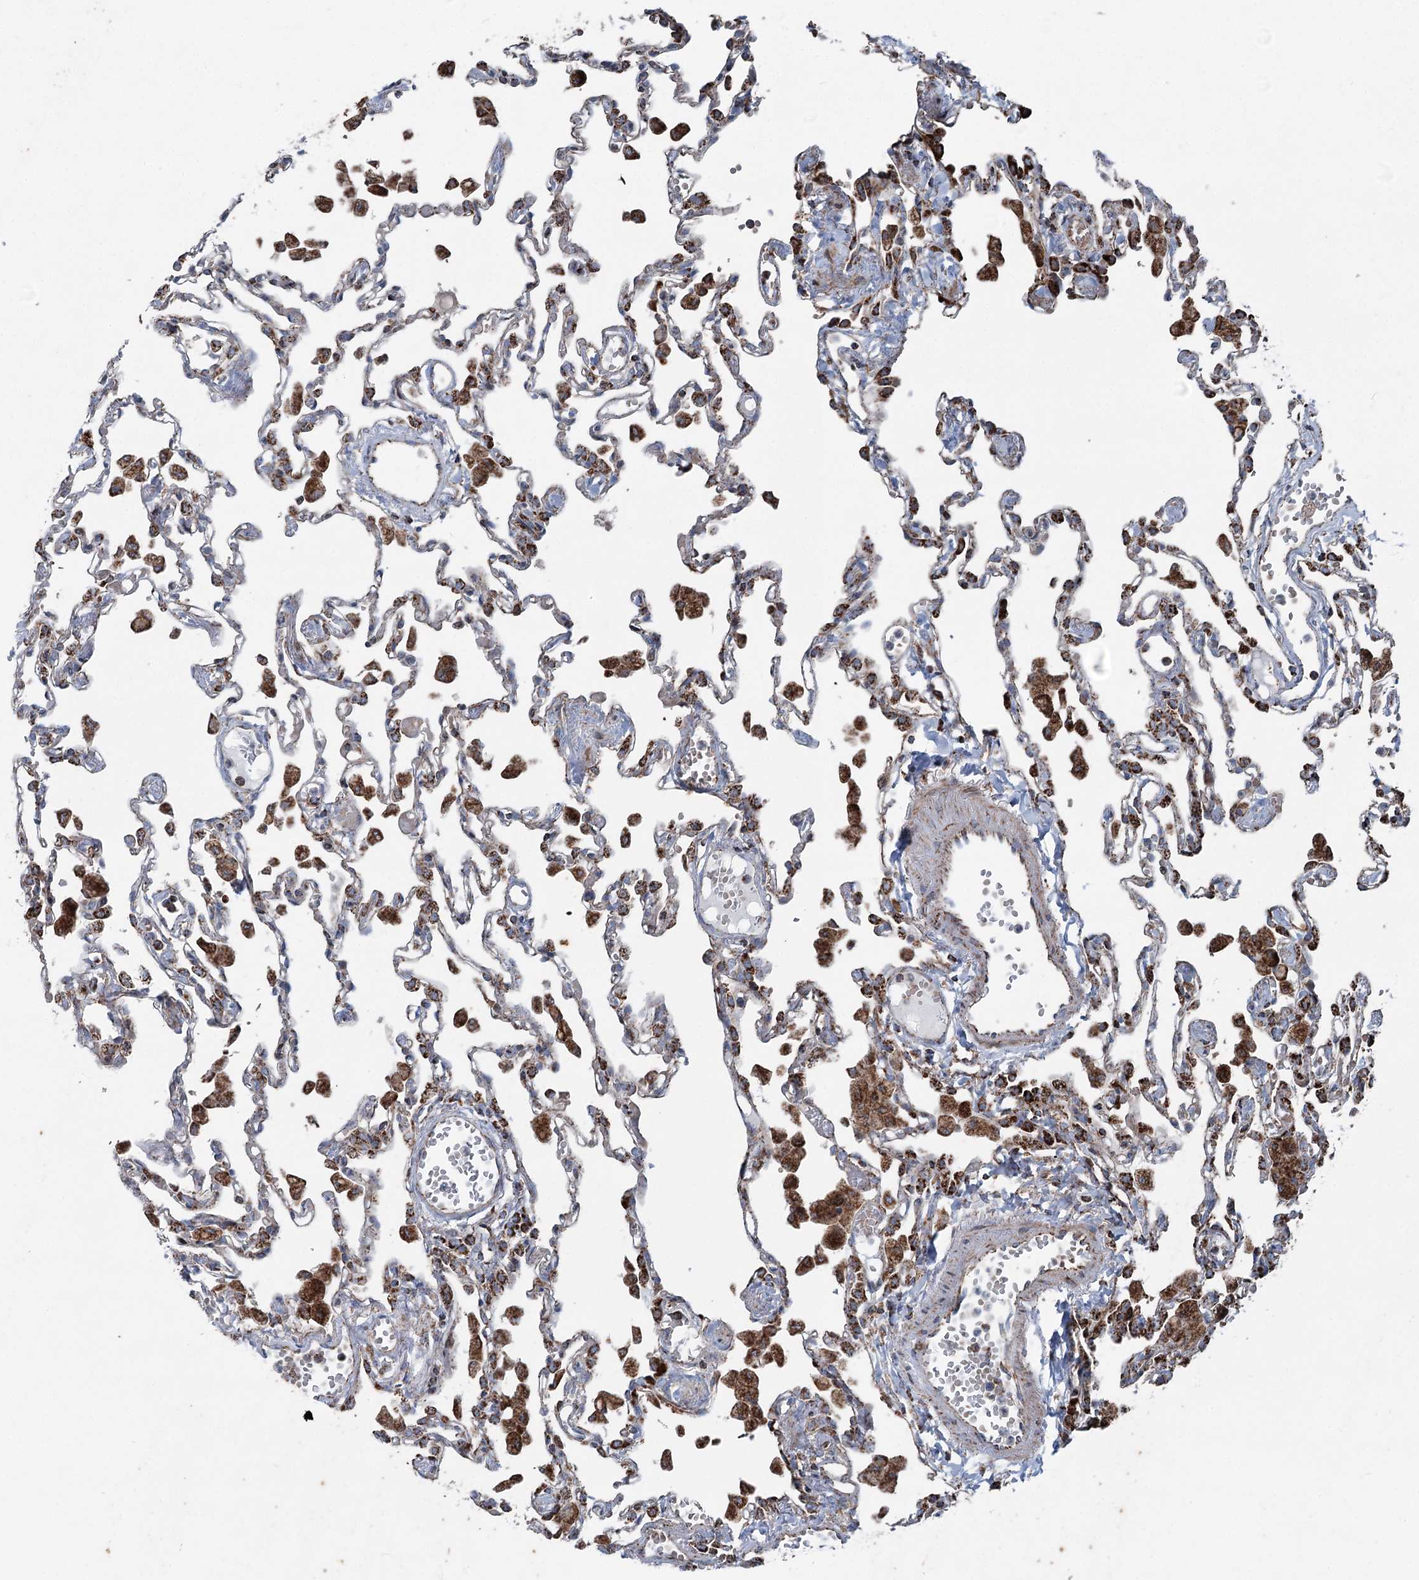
{"staining": {"intensity": "strong", "quantity": "<25%", "location": "cytoplasmic/membranous"}, "tissue": "lung", "cell_type": "Alveolar cells", "image_type": "normal", "snomed": [{"axis": "morphology", "description": "Normal tissue, NOS"}, {"axis": "topography", "description": "Bronchus"}, {"axis": "topography", "description": "Lung"}], "caption": "DAB (3,3'-diaminobenzidine) immunohistochemical staining of benign lung reveals strong cytoplasmic/membranous protein positivity in approximately <25% of alveolar cells.", "gene": "UCN3", "patient": {"sex": "female", "age": 49}}